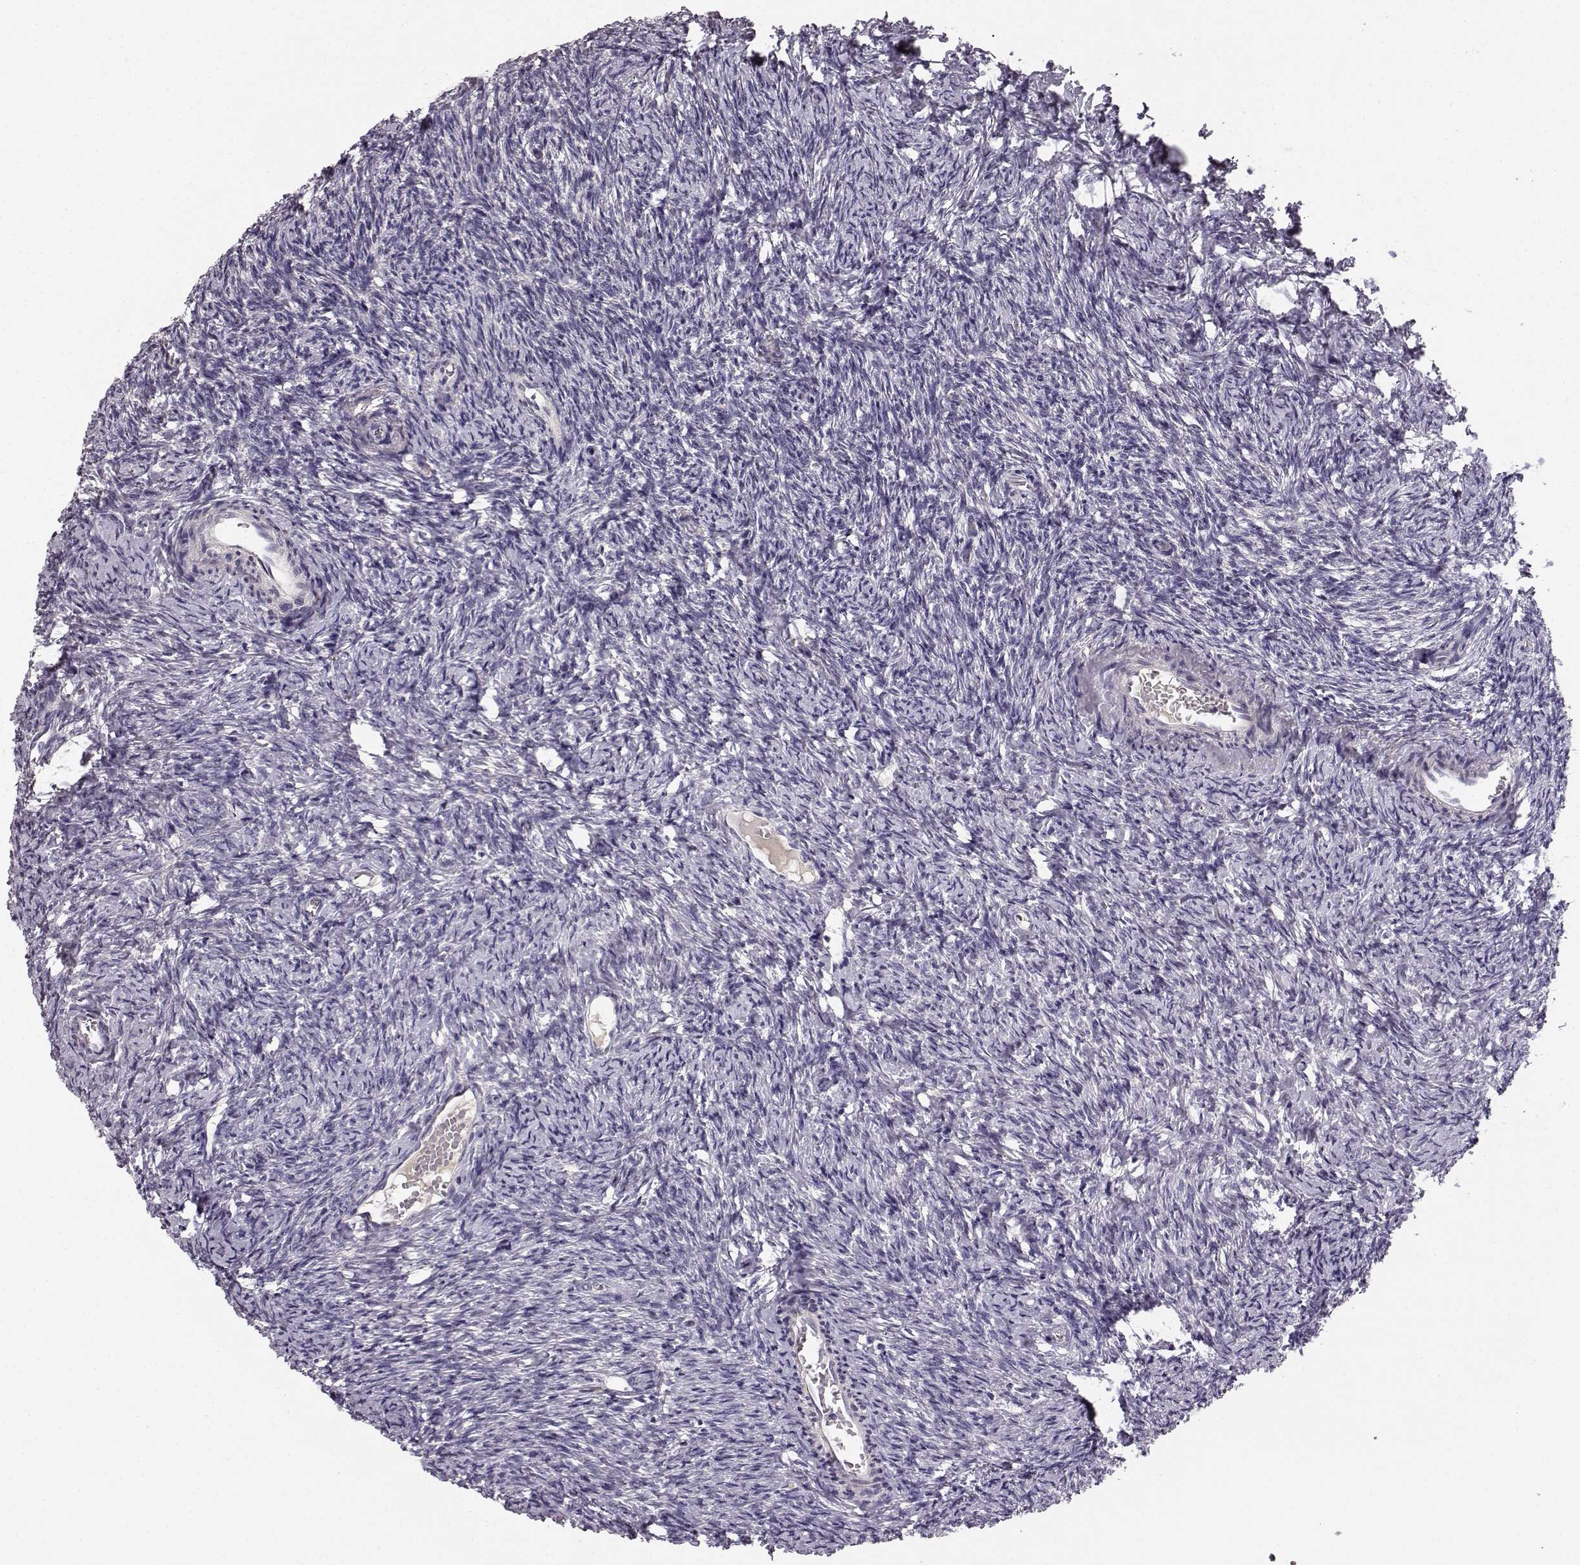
{"staining": {"intensity": "negative", "quantity": "none", "location": "none"}, "tissue": "ovary", "cell_type": "Follicle cells", "image_type": "normal", "snomed": [{"axis": "morphology", "description": "Normal tissue, NOS"}, {"axis": "topography", "description": "Ovary"}], "caption": "High magnification brightfield microscopy of normal ovary stained with DAB (brown) and counterstained with hematoxylin (blue): follicle cells show no significant staining.", "gene": "BFSP2", "patient": {"sex": "female", "age": 39}}